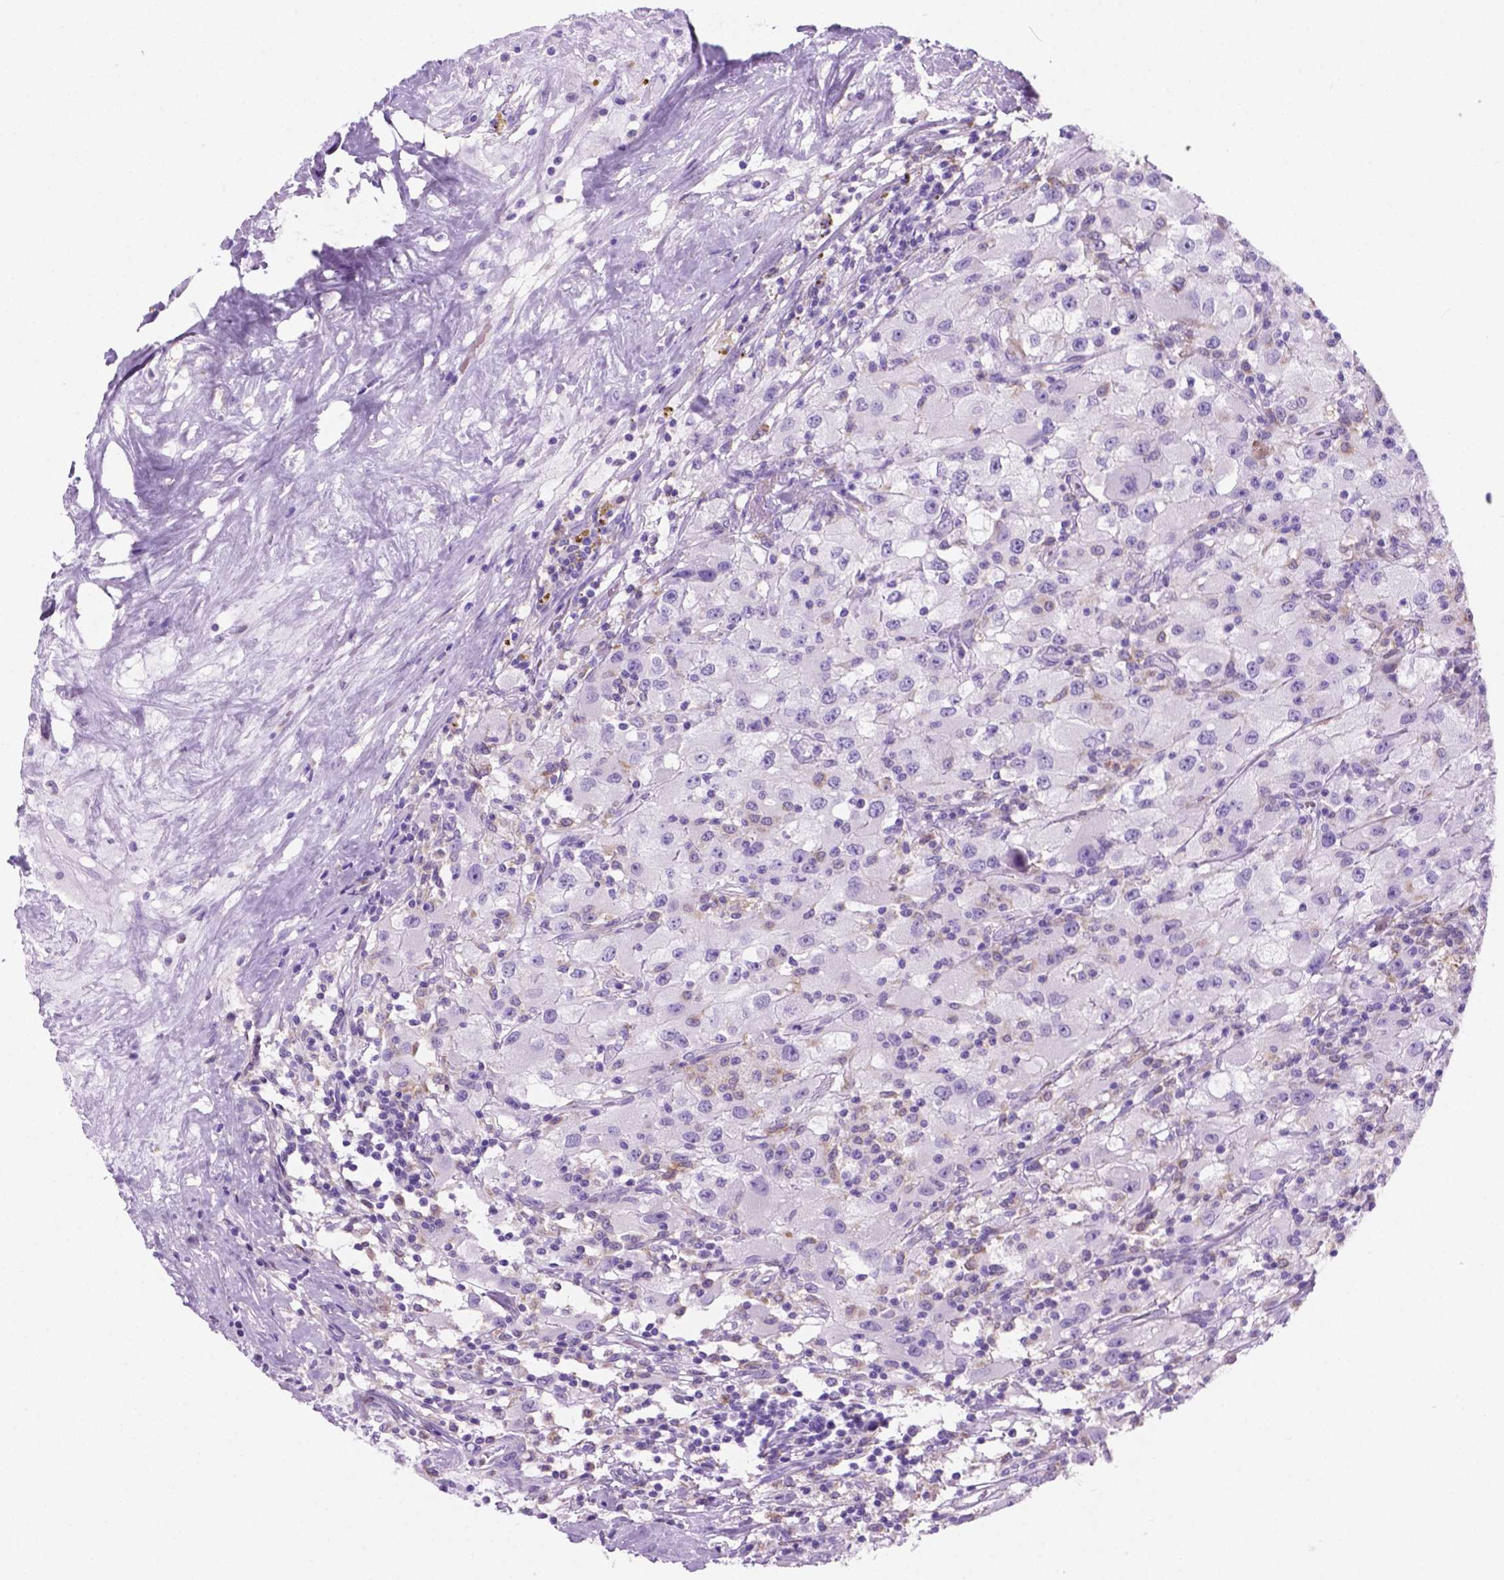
{"staining": {"intensity": "negative", "quantity": "none", "location": "none"}, "tissue": "renal cancer", "cell_type": "Tumor cells", "image_type": "cancer", "snomed": [{"axis": "morphology", "description": "Adenocarcinoma, NOS"}, {"axis": "topography", "description": "Kidney"}], "caption": "This is an immunohistochemistry (IHC) micrograph of adenocarcinoma (renal). There is no staining in tumor cells.", "gene": "GRIN2B", "patient": {"sex": "female", "age": 67}}